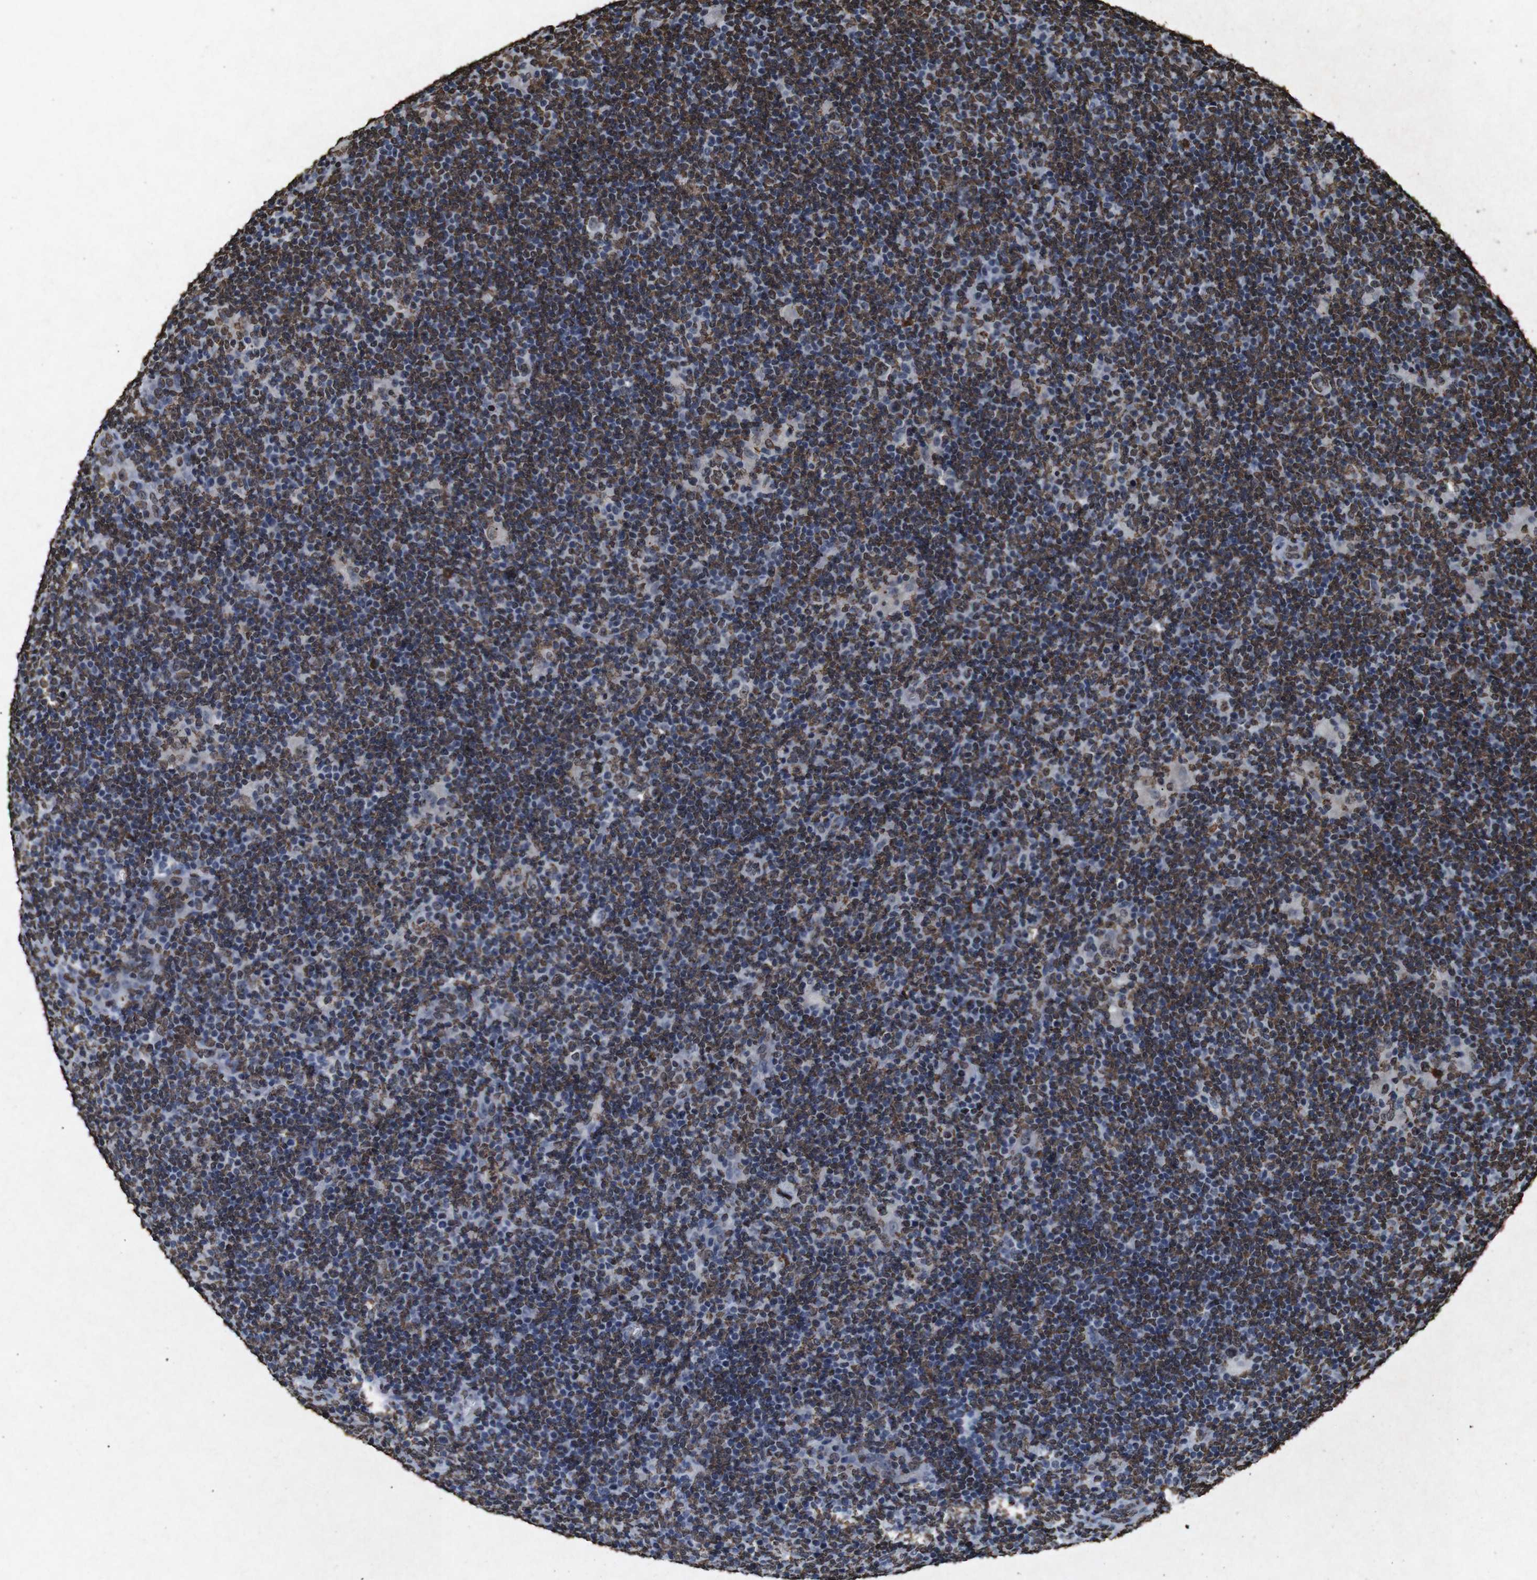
{"staining": {"intensity": "moderate", "quantity": "25%-75%", "location": "nuclear"}, "tissue": "lymphoma", "cell_type": "Tumor cells", "image_type": "cancer", "snomed": [{"axis": "morphology", "description": "Hodgkin's disease, NOS"}, {"axis": "topography", "description": "Lymph node"}], "caption": "This photomicrograph demonstrates Hodgkin's disease stained with immunohistochemistry to label a protein in brown. The nuclear of tumor cells show moderate positivity for the protein. Nuclei are counter-stained blue.", "gene": "MDM2", "patient": {"sex": "female", "age": 57}}